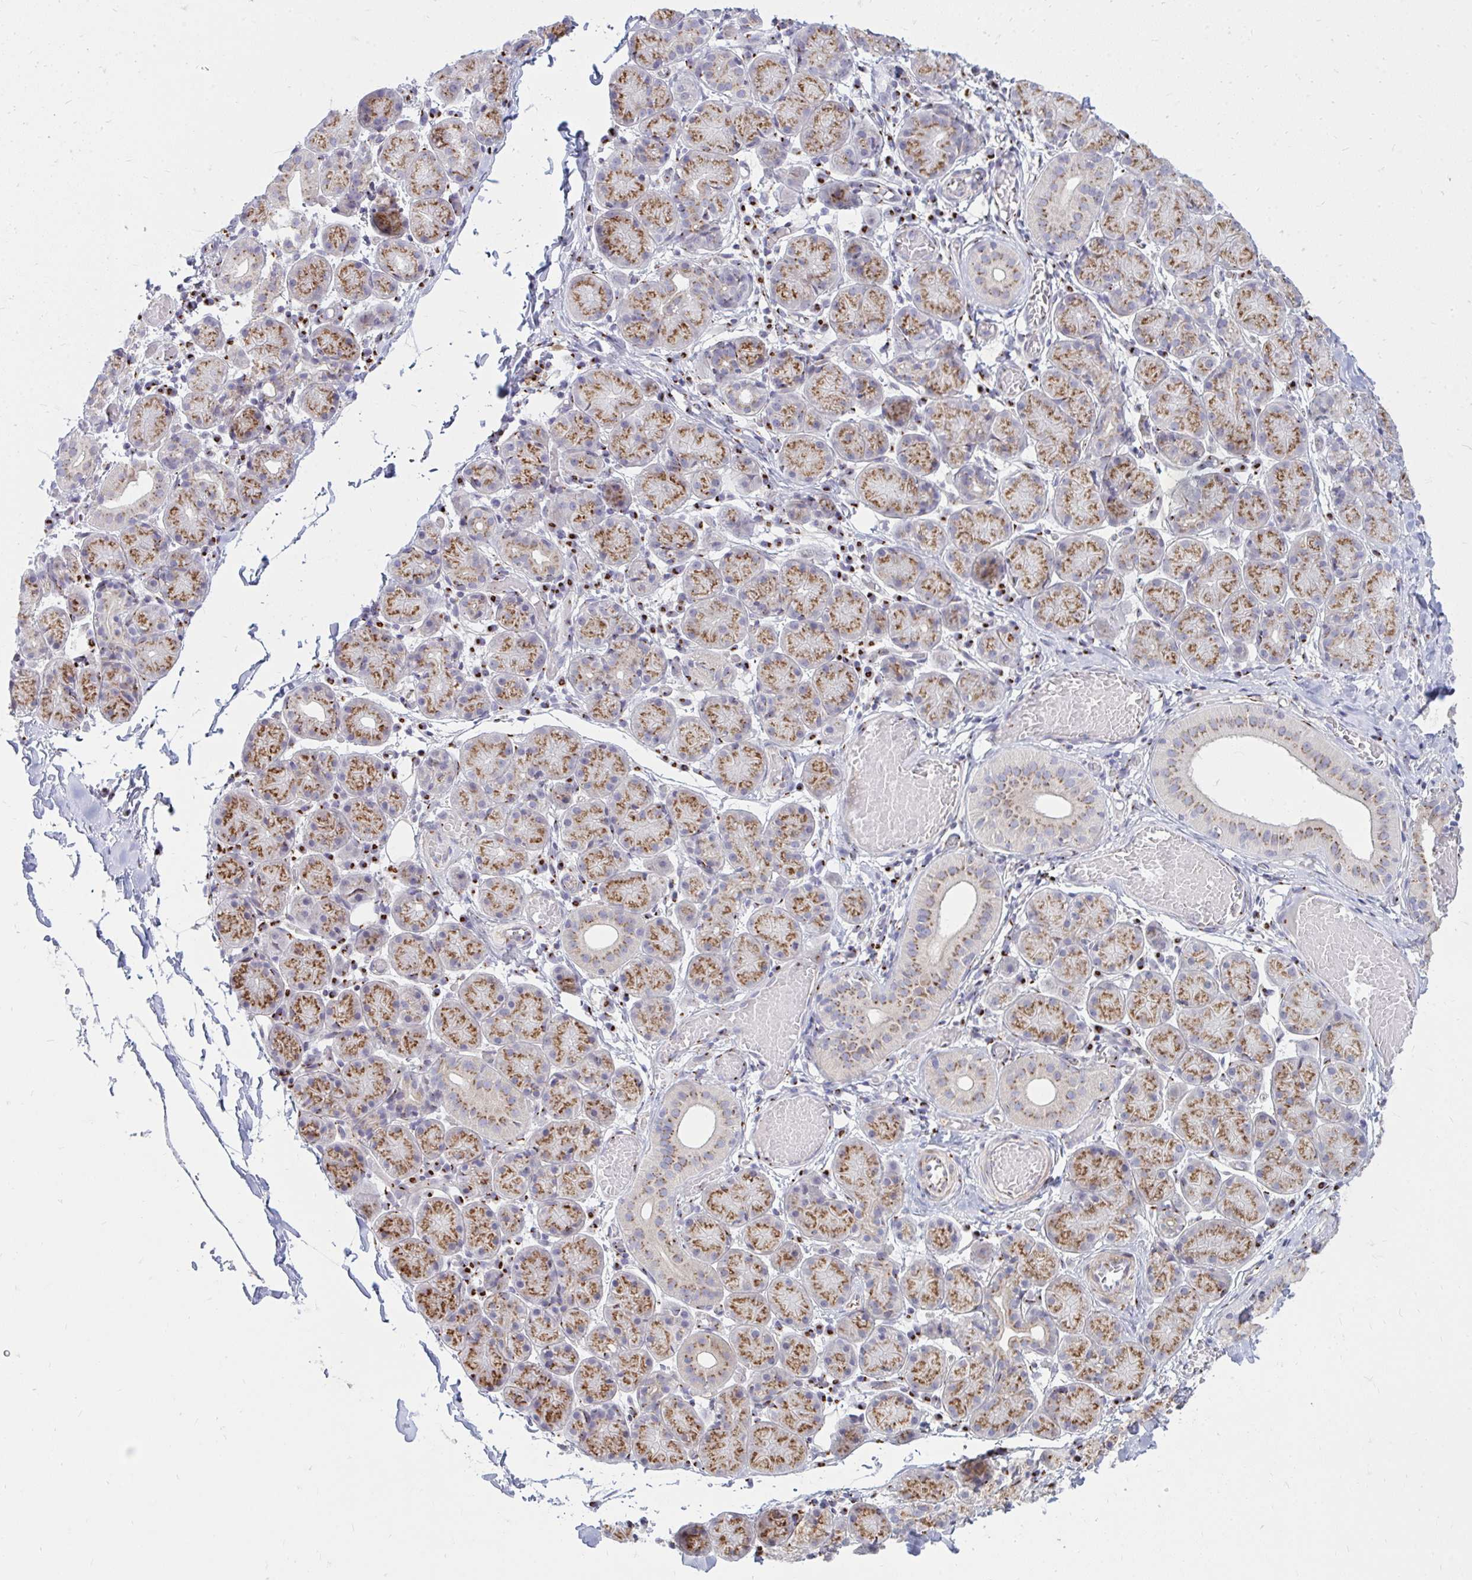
{"staining": {"intensity": "moderate", "quantity": ">75%", "location": "cytoplasmic/membranous"}, "tissue": "salivary gland", "cell_type": "Glandular cells", "image_type": "normal", "snomed": [{"axis": "morphology", "description": "Normal tissue, NOS"}, {"axis": "topography", "description": "Salivary gland"}], "caption": "Approximately >75% of glandular cells in normal human salivary gland exhibit moderate cytoplasmic/membranous protein positivity as visualized by brown immunohistochemical staining.", "gene": "RAB6A", "patient": {"sex": "female", "age": 24}}